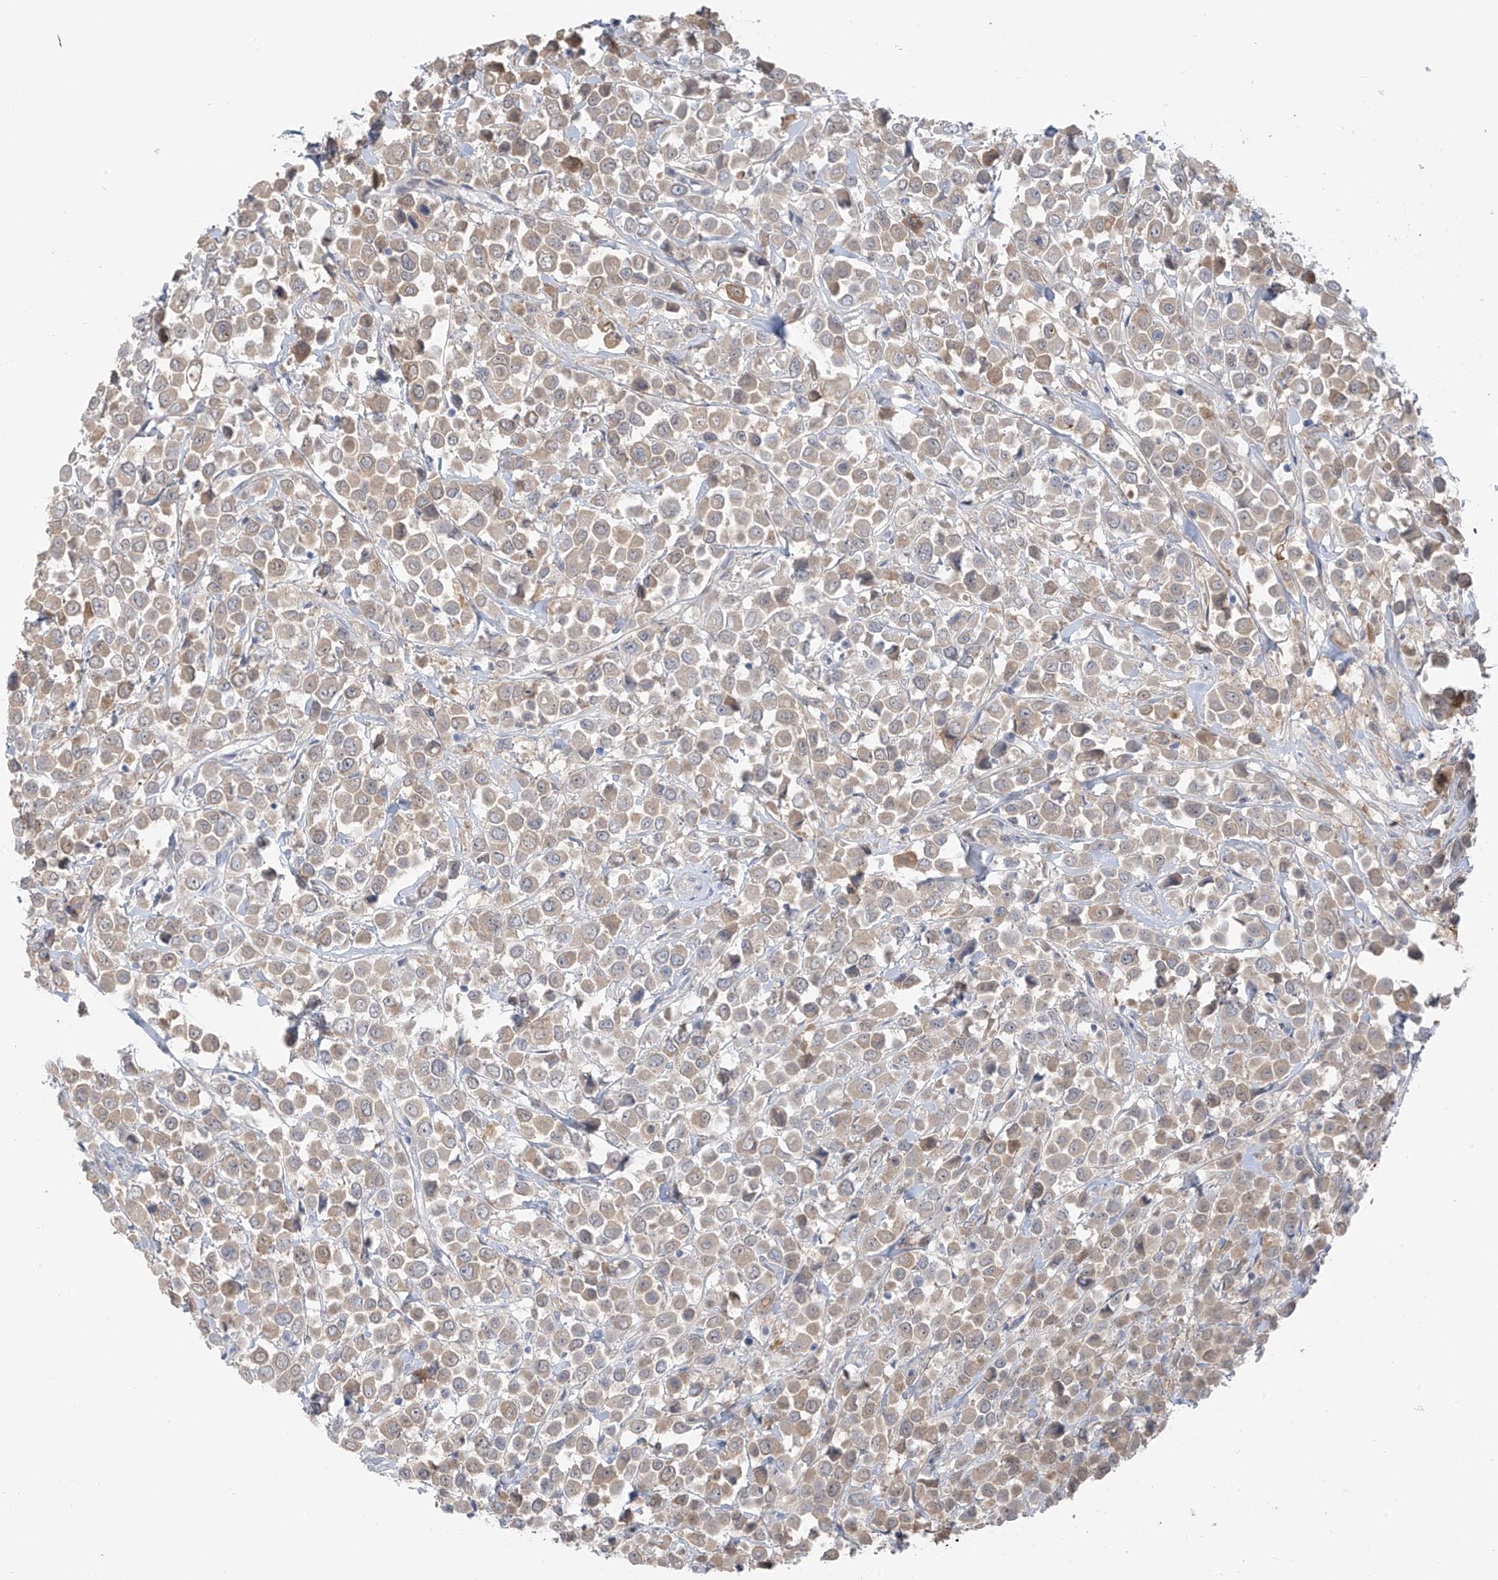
{"staining": {"intensity": "weak", "quantity": ">75%", "location": "cytoplasmic/membranous"}, "tissue": "breast cancer", "cell_type": "Tumor cells", "image_type": "cancer", "snomed": [{"axis": "morphology", "description": "Duct carcinoma"}, {"axis": "topography", "description": "Breast"}], "caption": "Immunohistochemistry (IHC) micrograph of human breast cancer (intraductal carcinoma) stained for a protein (brown), which shows low levels of weak cytoplasmic/membranous positivity in about >75% of tumor cells.", "gene": "ZNF793", "patient": {"sex": "female", "age": 61}}